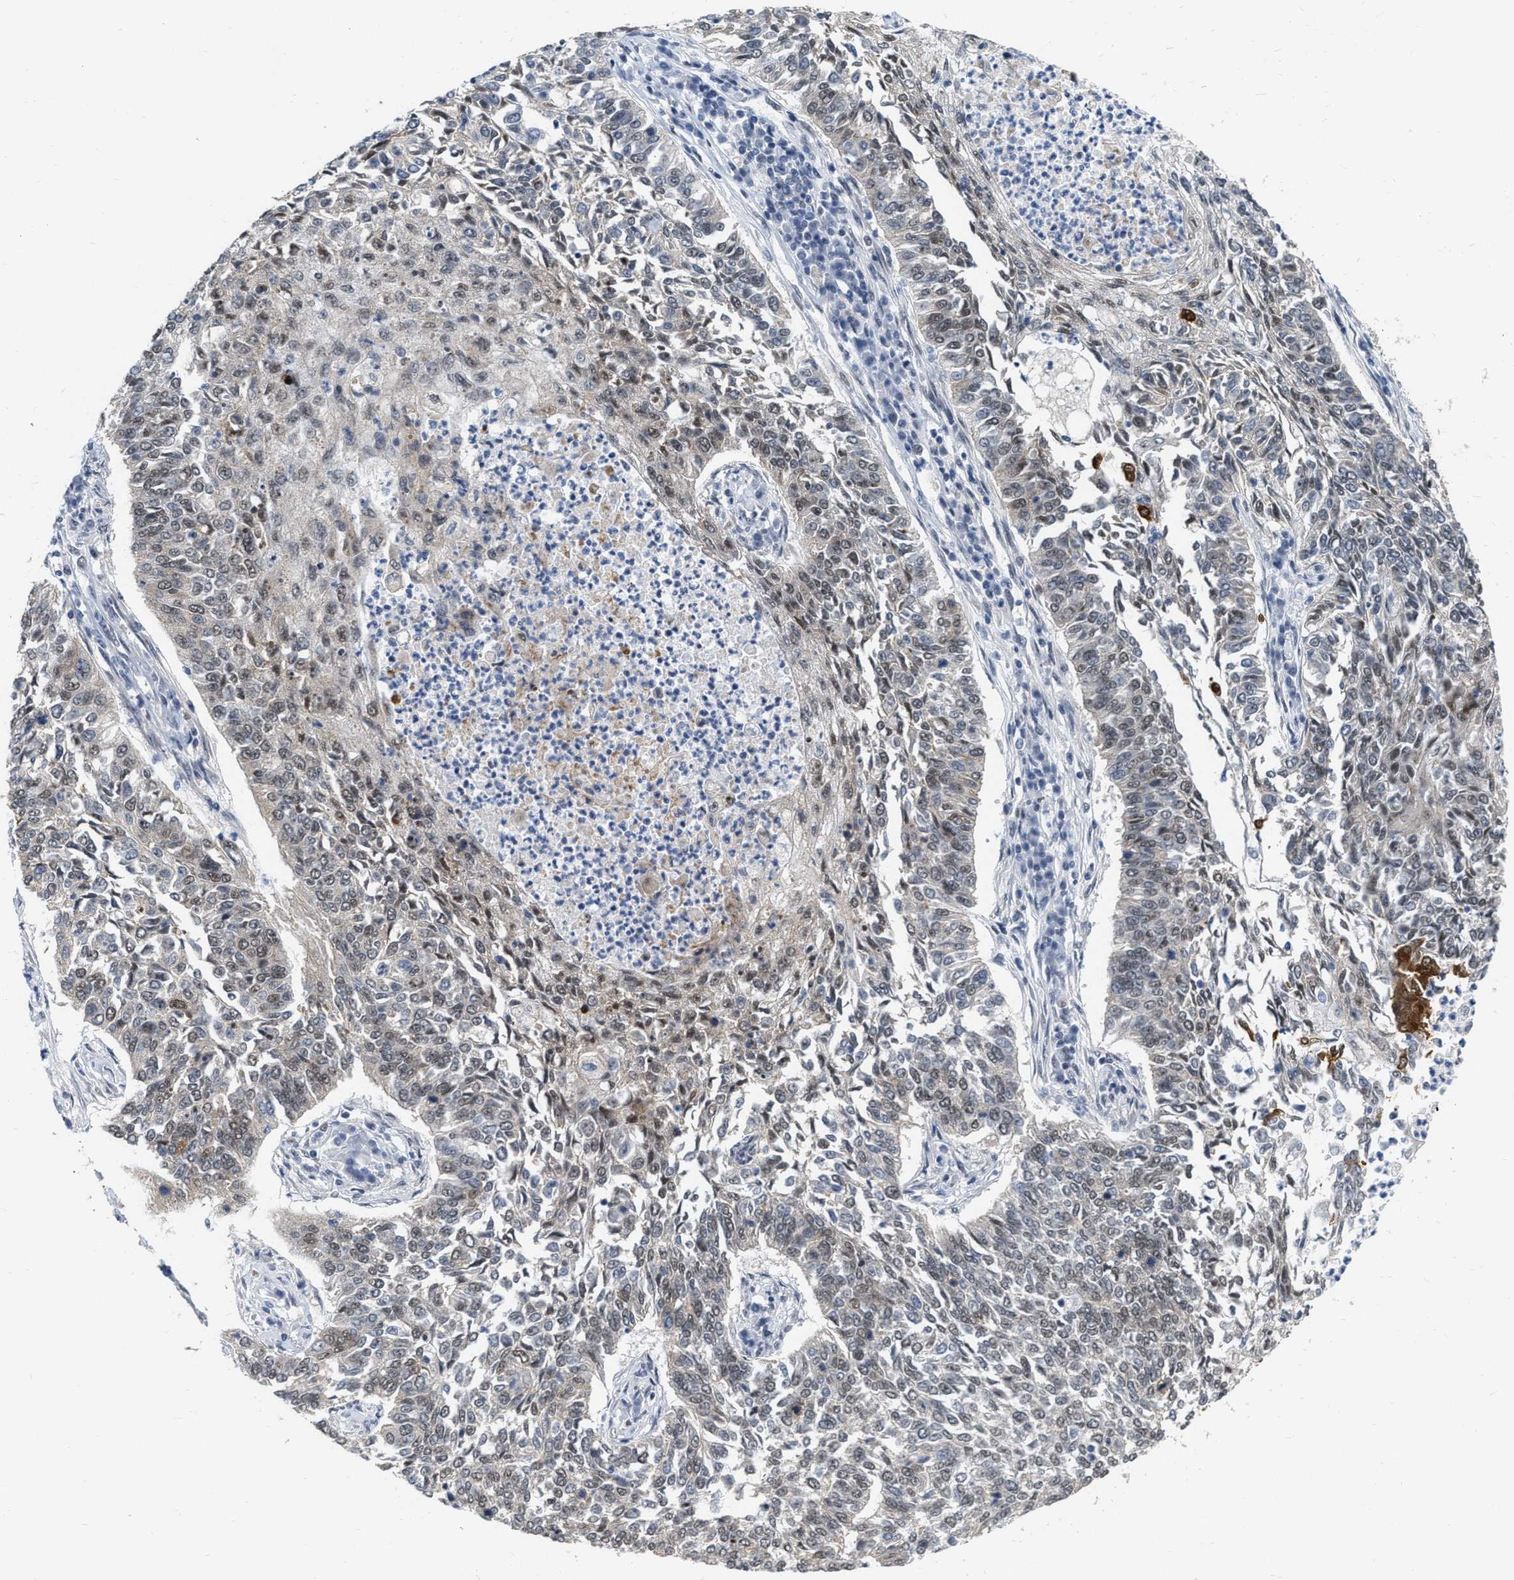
{"staining": {"intensity": "weak", "quantity": "25%-75%", "location": "cytoplasmic/membranous,nuclear"}, "tissue": "lung cancer", "cell_type": "Tumor cells", "image_type": "cancer", "snomed": [{"axis": "morphology", "description": "Normal tissue, NOS"}, {"axis": "morphology", "description": "Squamous cell carcinoma, NOS"}, {"axis": "topography", "description": "Cartilage tissue"}, {"axis": "topography", "description": "Bronchus"}, {"axis": "topography", "description": "Lung"}], "caption": "Immunohistochemistry (DAB (3,3'-diaminobenzidine)) staining of human lung cancer (squamous cell carcinoma) reveals weak cytoplasmic/membranous and nuclear protein expression in about 25%-75% of tumor cells.", "gene": "RUVBL1", "patient": {"sex": "female", "age": 49}}